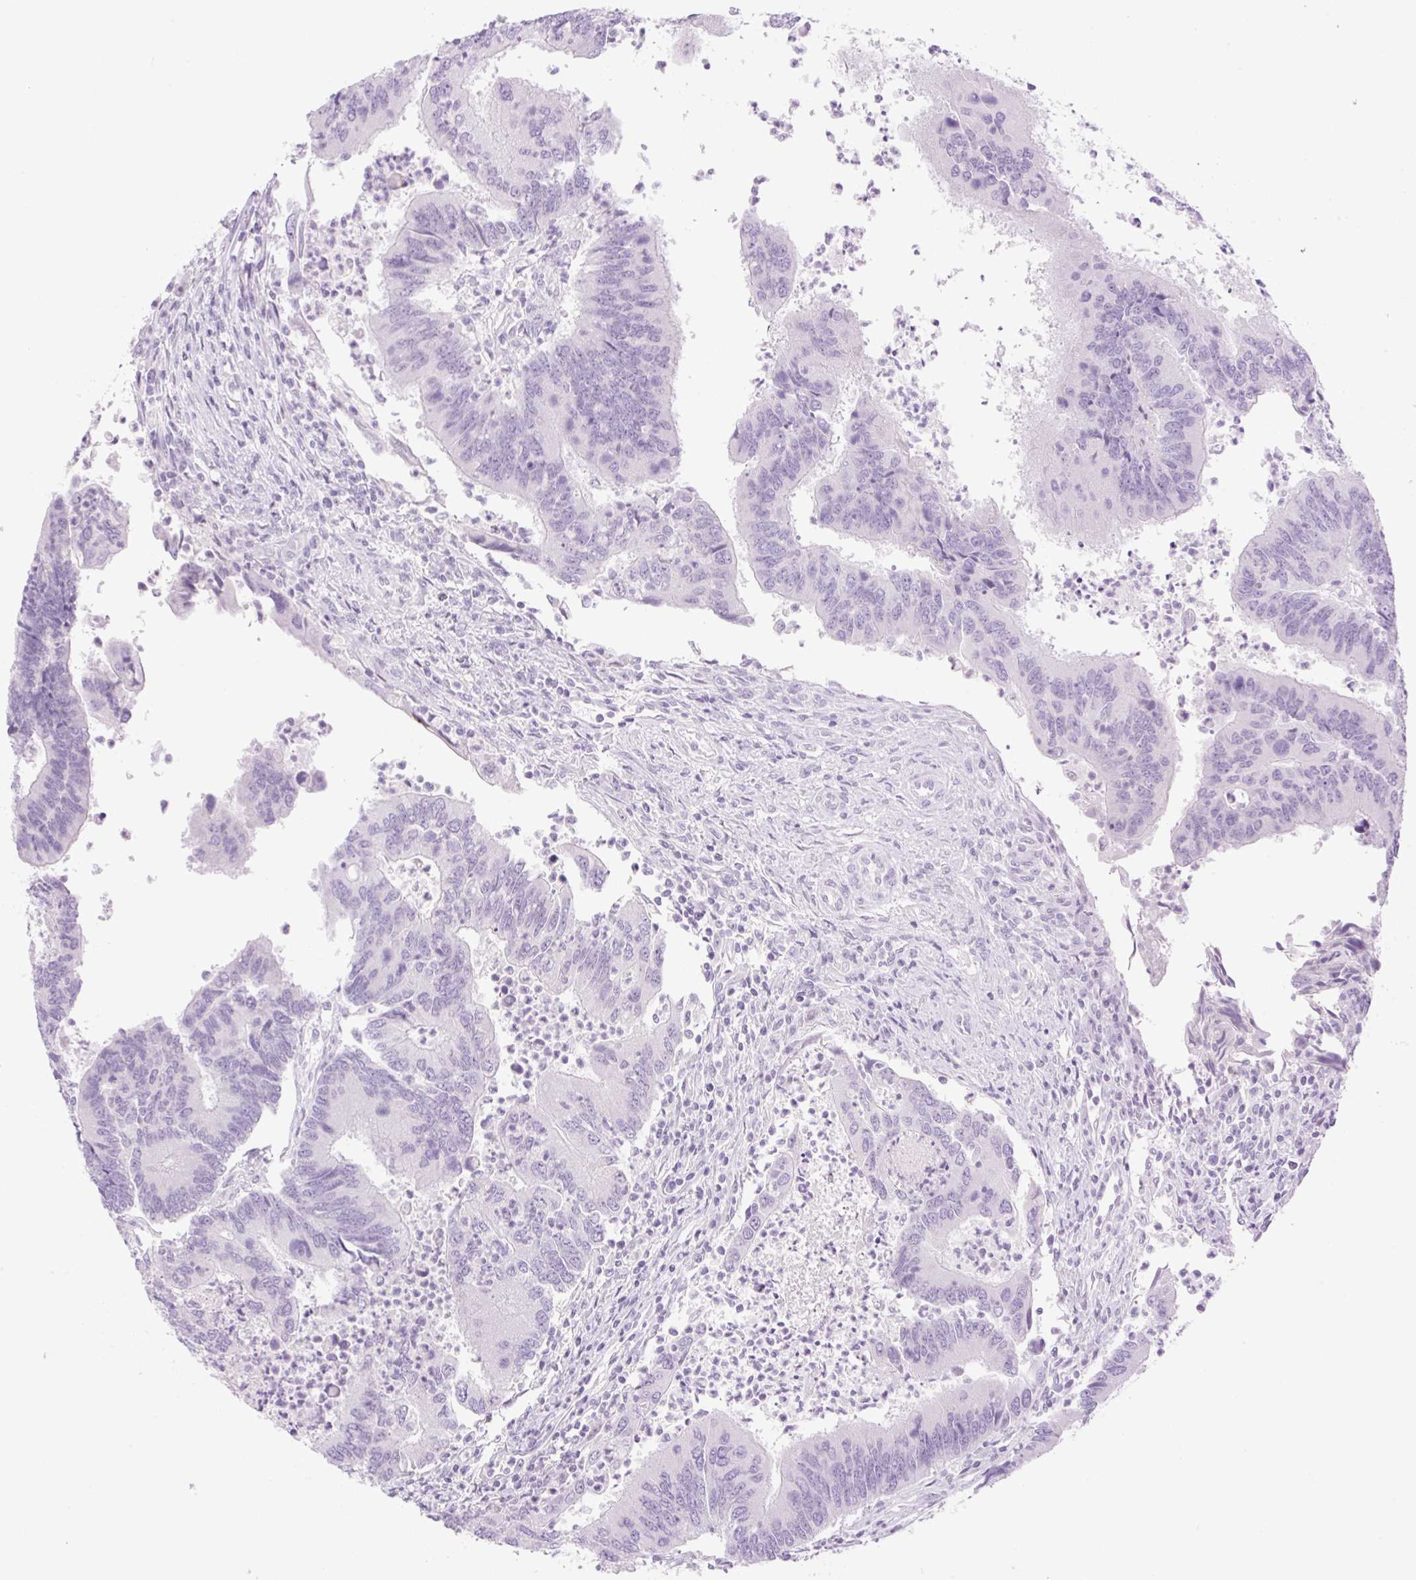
{"staining": {"intensity": "negative", "quantity": "none", "location": "none"}, "tissue": "colorectal cancer", "cell_type": "Tumor cells", "image_type": "cancer", "snomed": [{"axis": "morphology", "description": "Adenocarcinoma, NOS"}, {"axis": "topography", "description": "Colon"}], "caption": "IHC image of neoplastic tissue: colorectal cancer stained with DAB displays no significant protein staining in tumor cells.", "gene": "SP140L", "patient": {"sex": "female", "age": 67}}